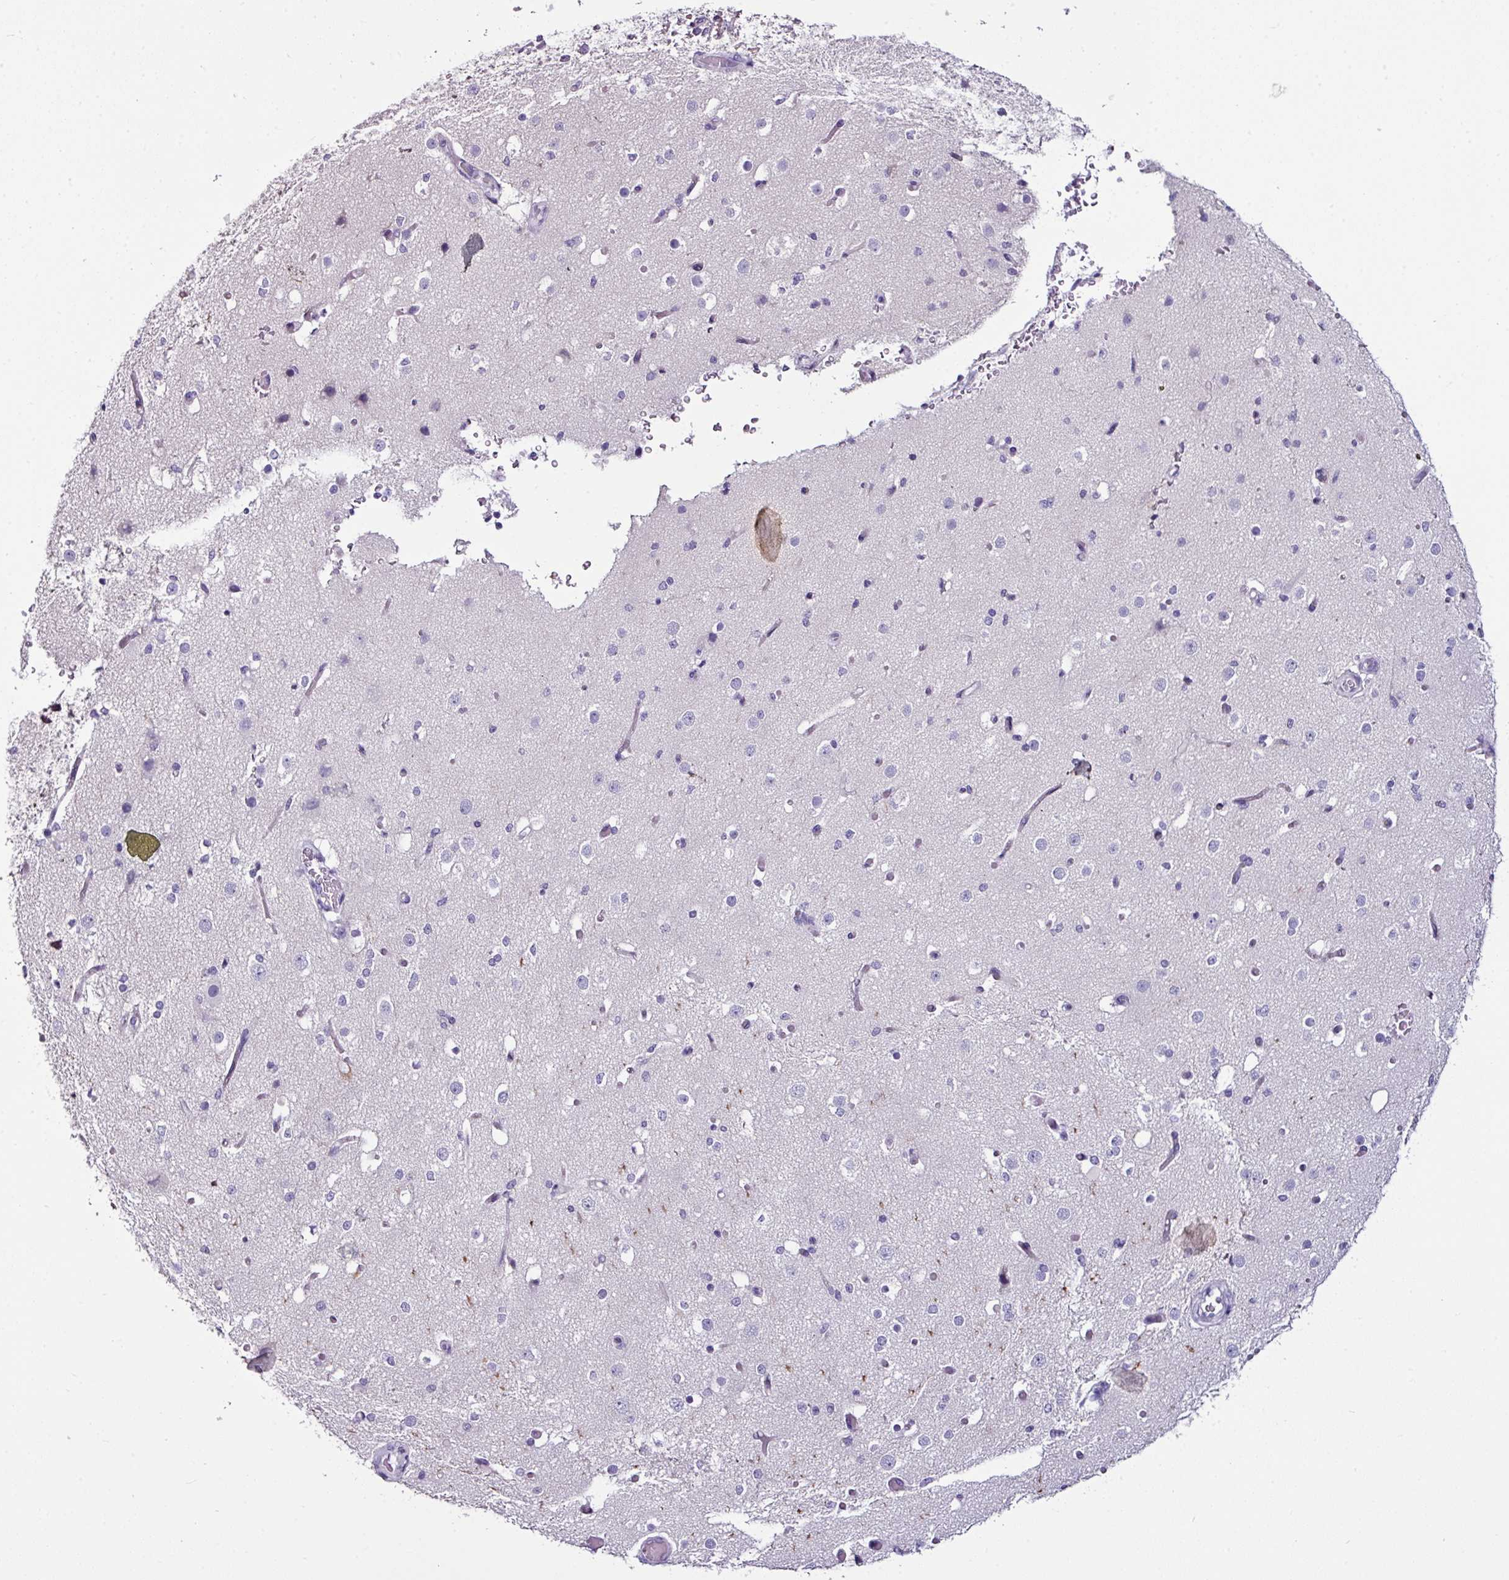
{"staining": {"intensity": "negative", "quantity": "none", "location": "none"}, "tissue": "cerebral cortex", "cell_type": "Endothelial cells", "image_type": "normal", "snomed": [{"axis": "morphology", "description": "Normal tissue, NOS"}, {"axis": "morphology", "description": "Inflammation, NOS"}, {"axis": "topography", "description": "Cerebral cortex"}], "caption": "DAB immunohistochemical staining of normal cerebral cortex demonstrates no significant positivity in endothelial cells. Nuclei are stained in blue.", "gene": "GLP2R", "patient": {"sex": "male", "age": 6}}